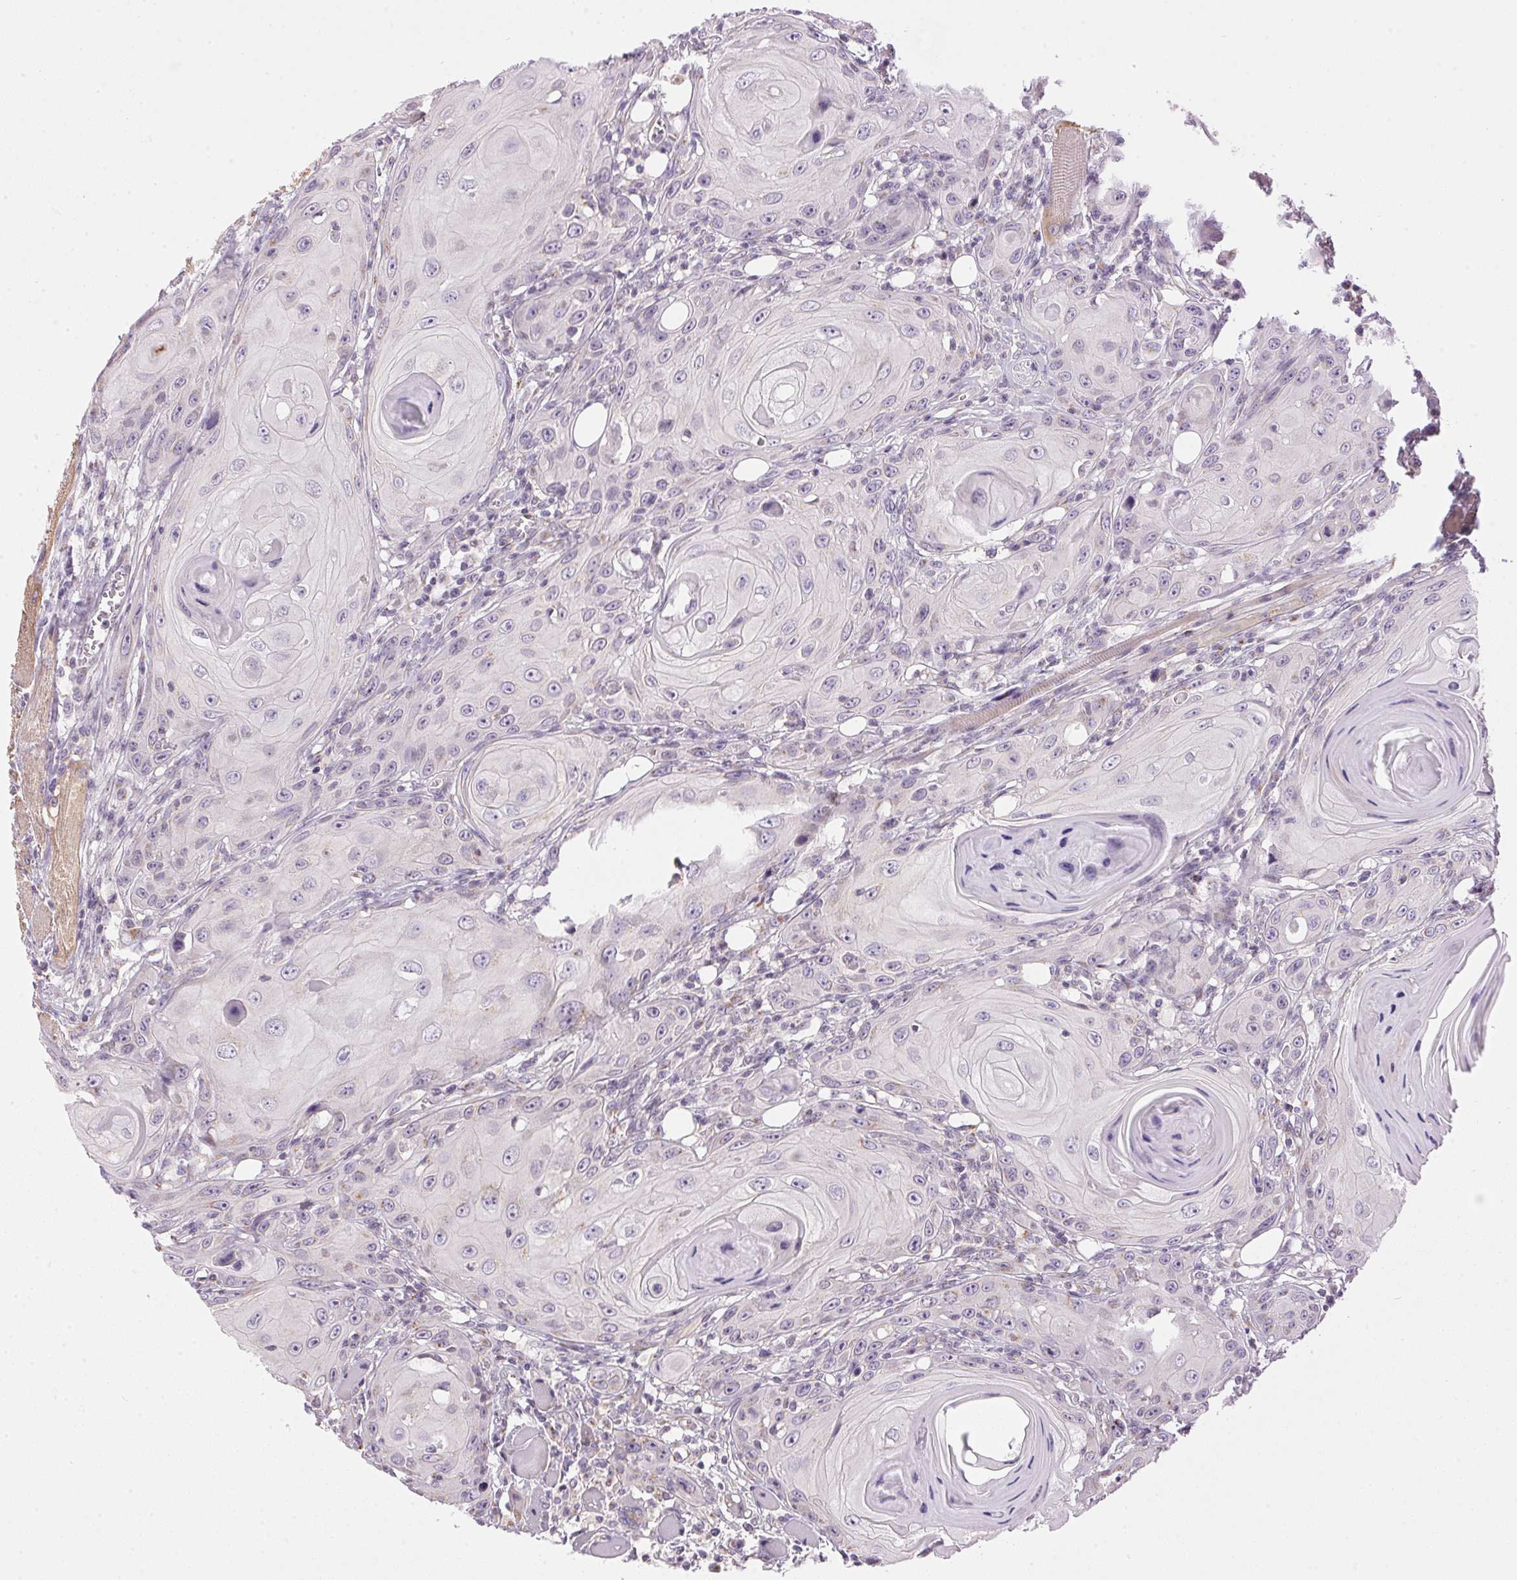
{"staining": {"intensity": "negative", "quantity": "none", "location": "none"}, "tissue": "head and neck cancer", "cell_type": "Tumor cells", "image_type": "cancer", "snomed": [{"axis": "morphology", "description": "Squamous cell carcinoma, NOS"}, {"axis": "topography", "description": "Head-Neck"}], "caption": "Immunohistochemistry of human squamous cell carcinoma (head and neck) displays no staining in tumor cells.", "gene": "GOLPH3", "patient": {"sex": "female", "age": 80}}